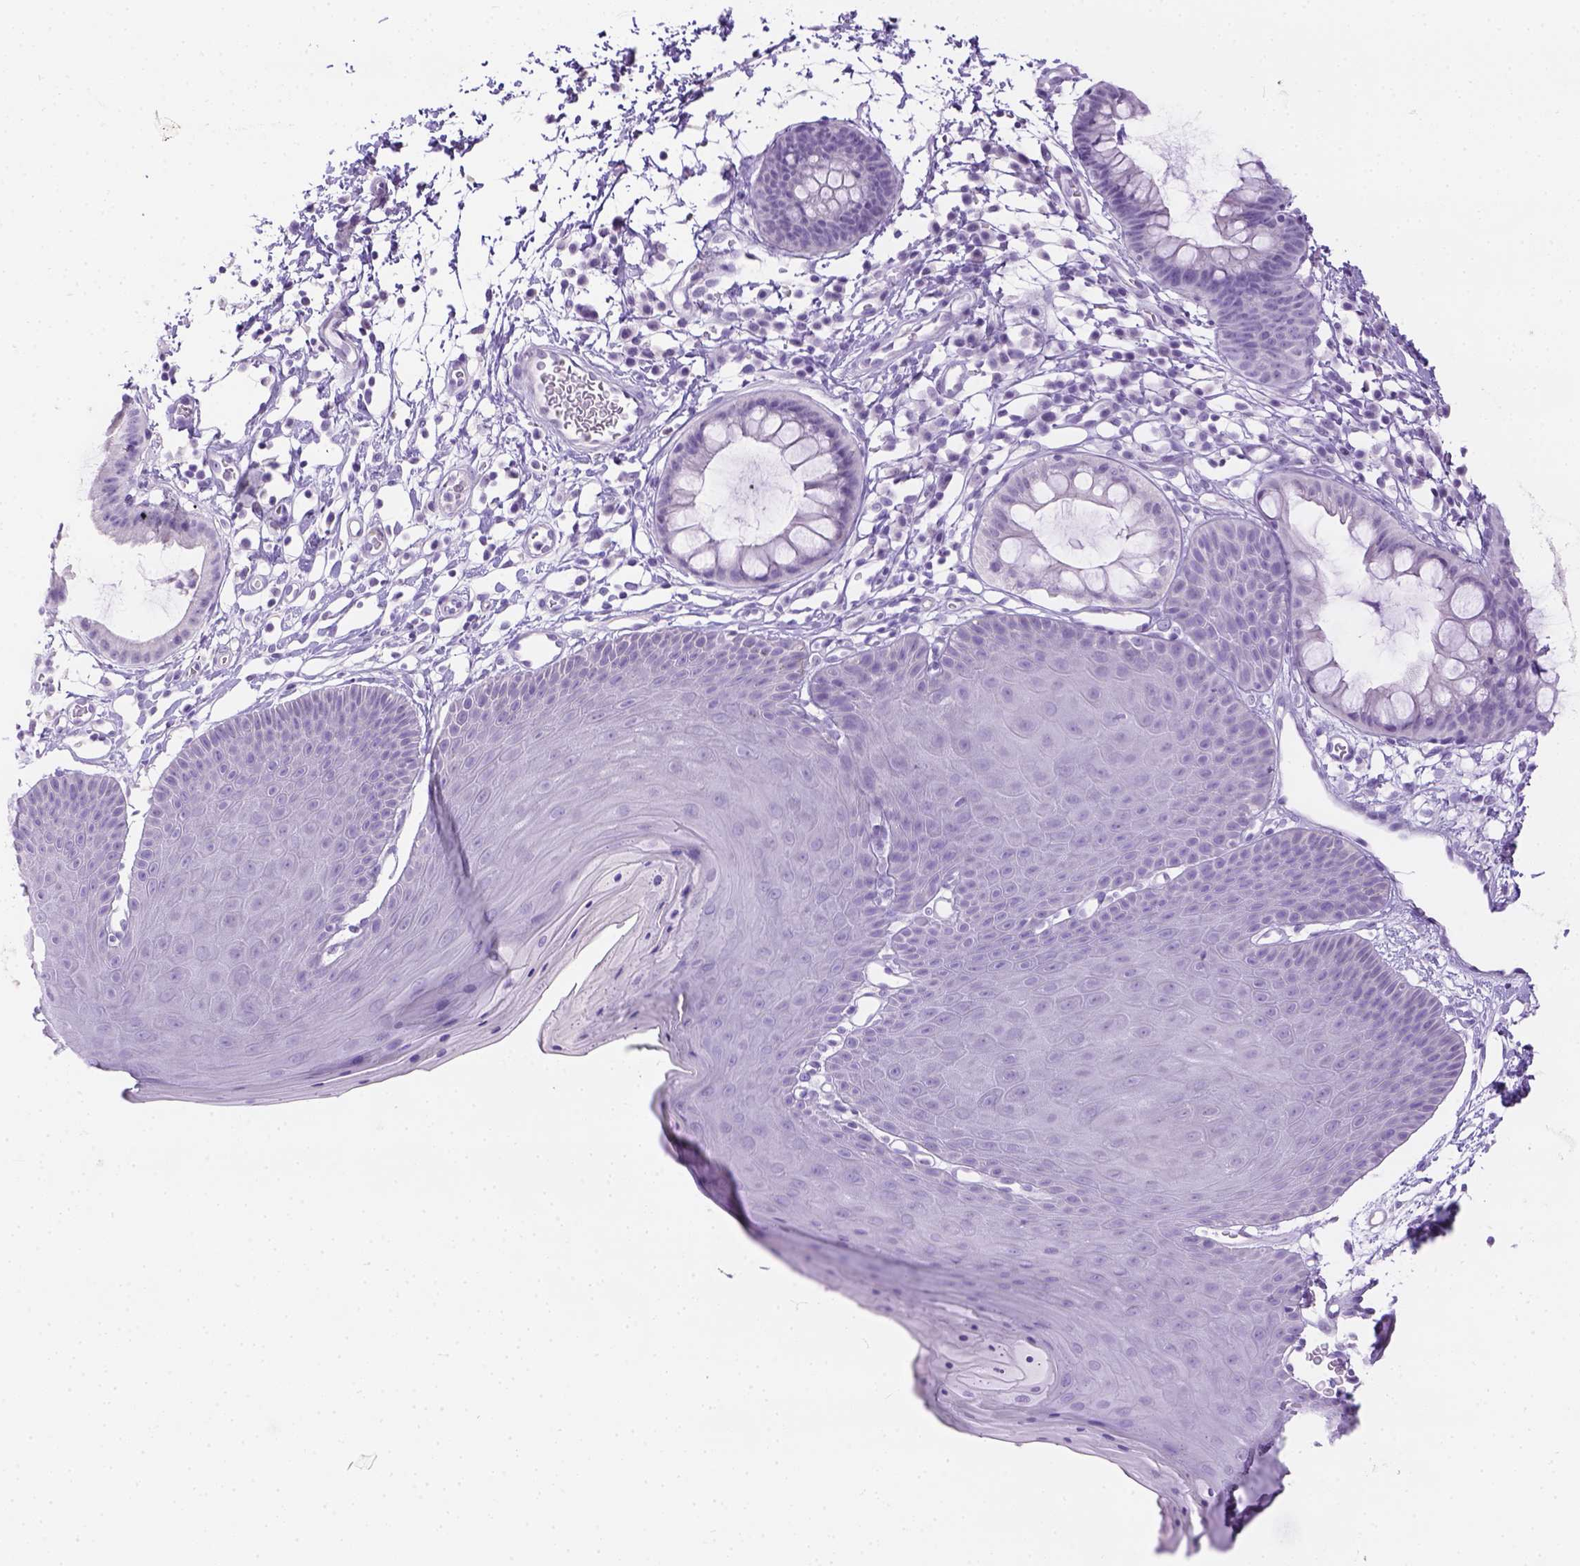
{"staining": {"intensity": "negative", "quantity": "none", "location": "none"}, "tissue": "skin", "cell_type": "Epidermal cells", "image_type": "normal", "snomed": [{"axis": "morphology", "description": "Normal tissue, NOS"}, {"axis": "topography", "description": "Anal"}], "caption": "Image shows no significant protein expression in epidermal cells of normal skin.", "gene": "TMEM38A", "patient": {"sex": "male", "age": 53}}